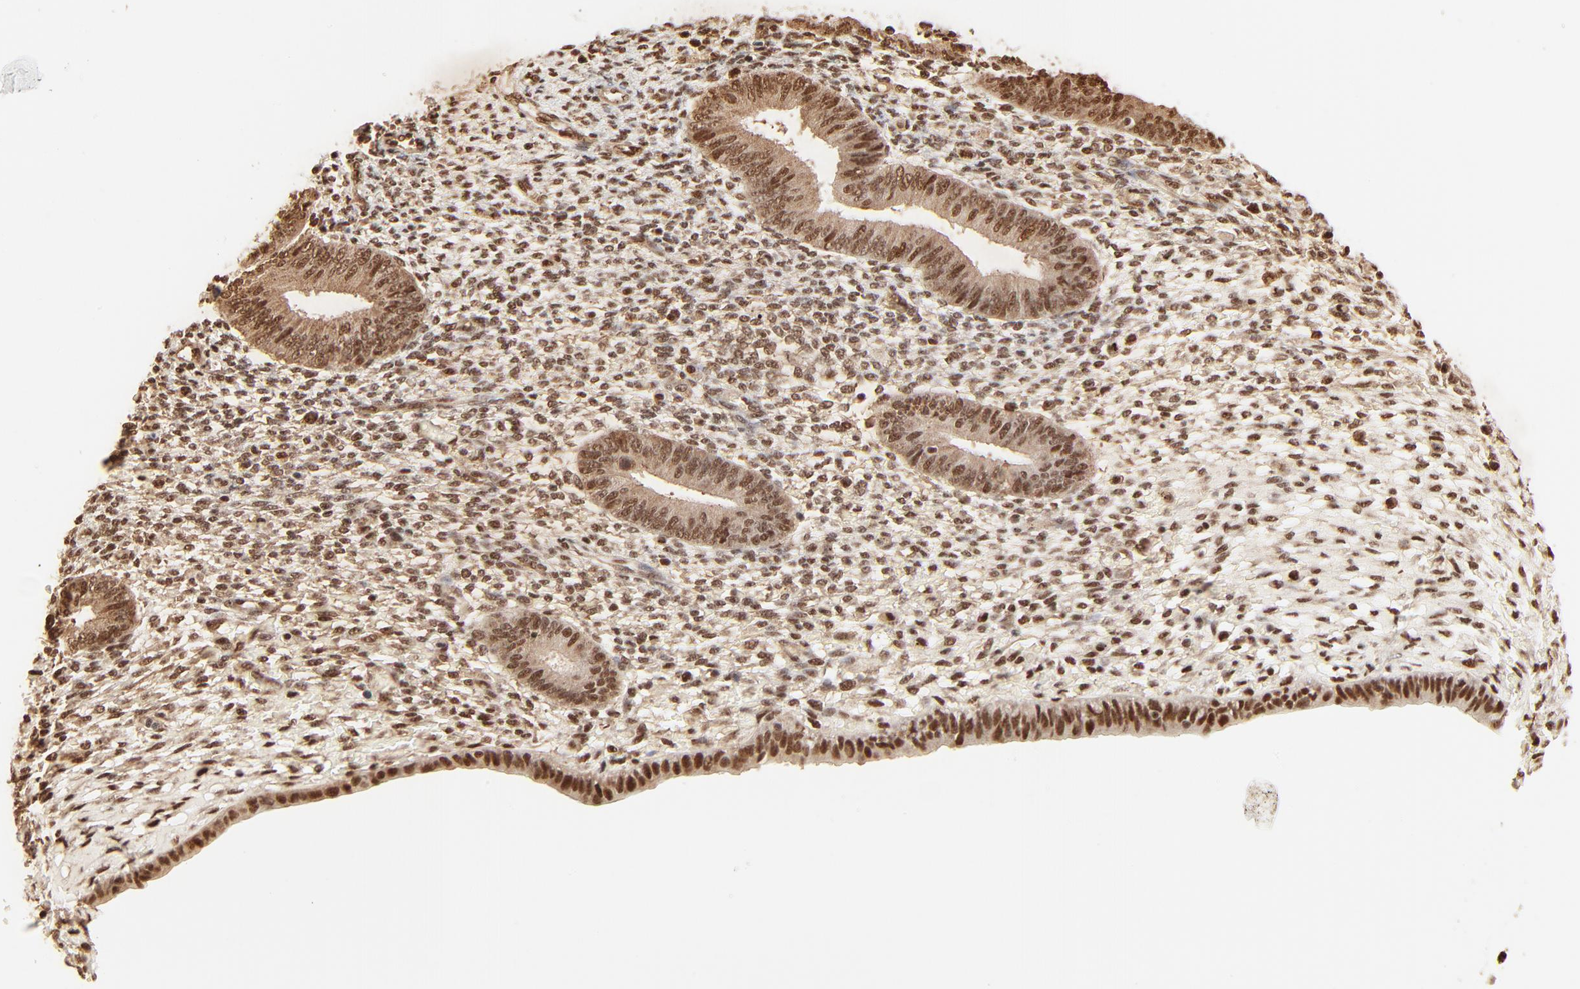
{"staining": {"intensity": "moderate", "quantity": ">75%", "location": "nuclear"}, "tissue": "endometrium", "cell_type": "Cells in endometrial stroma", "image_type": "normal", "snomed": [{"axis": "morphology", "description": "Normal tissue, NOS"}, {"axis": "topography", "description": "Endometrium"}], "caption": "Immunohistochemistry photomicrograph of normal human endometrium stained for a protein (brown), which displays medium levels of moderate nuclear staining in about >75% of cells in endometrial stroma.", "gene": "FAM50A", "patient": {"sex": "female", "age": 42}}